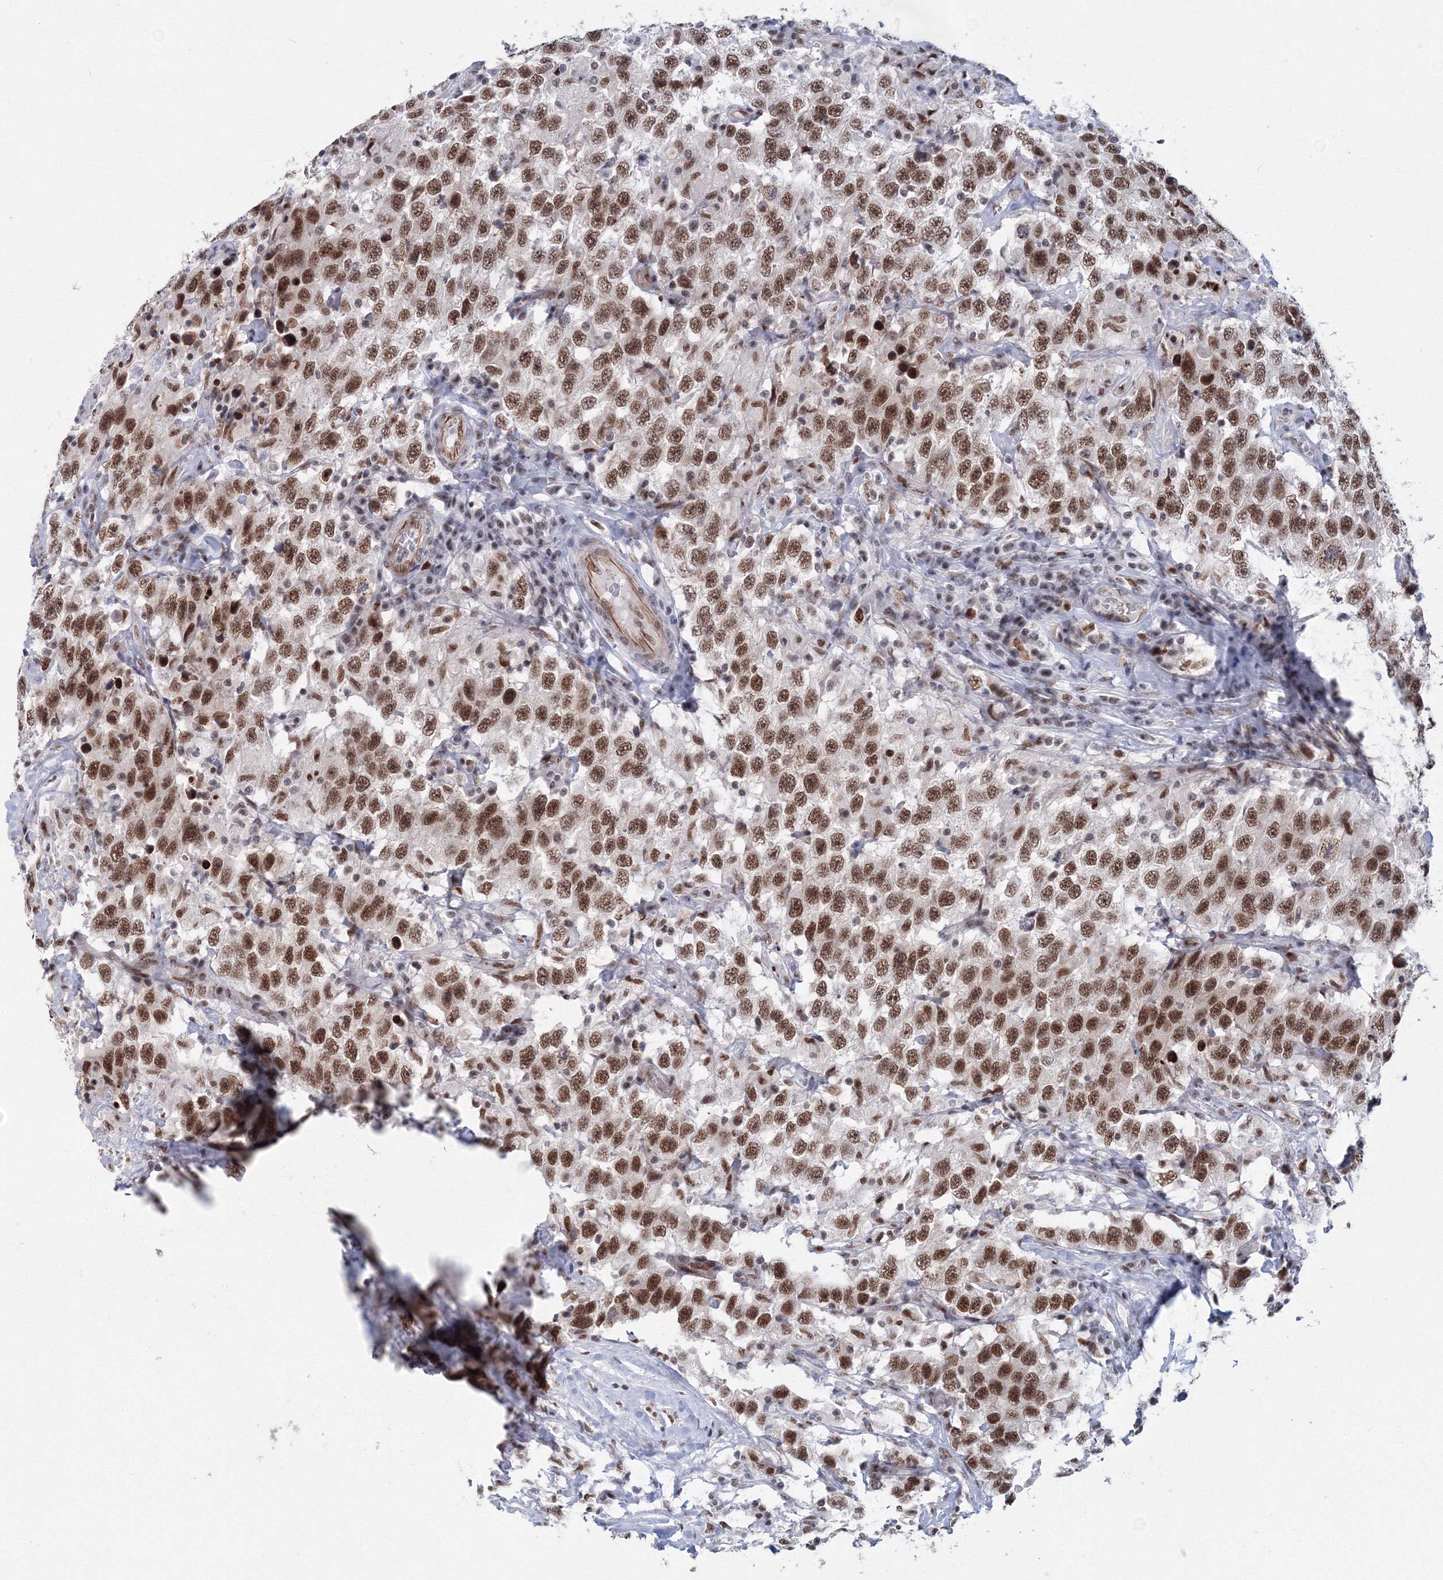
{"staining": {"intensity": "strong", "quantity": ">75%", "location": "nuclear"}, "tissue": "testis cancer", "cell_type": "Tumor cells", "image_type": "cancer", "snomed": [{"axis": "morphology", "description": "Seminoma, NOS"}, {"axis": "topography", "description": "Testis"}], "caption": "Strong nuclear protein staining is seen in about >75% of tumor cells in testis seminoma.", "gene": "SF3B6", "patient": {"sex": "male", "age": 41}}